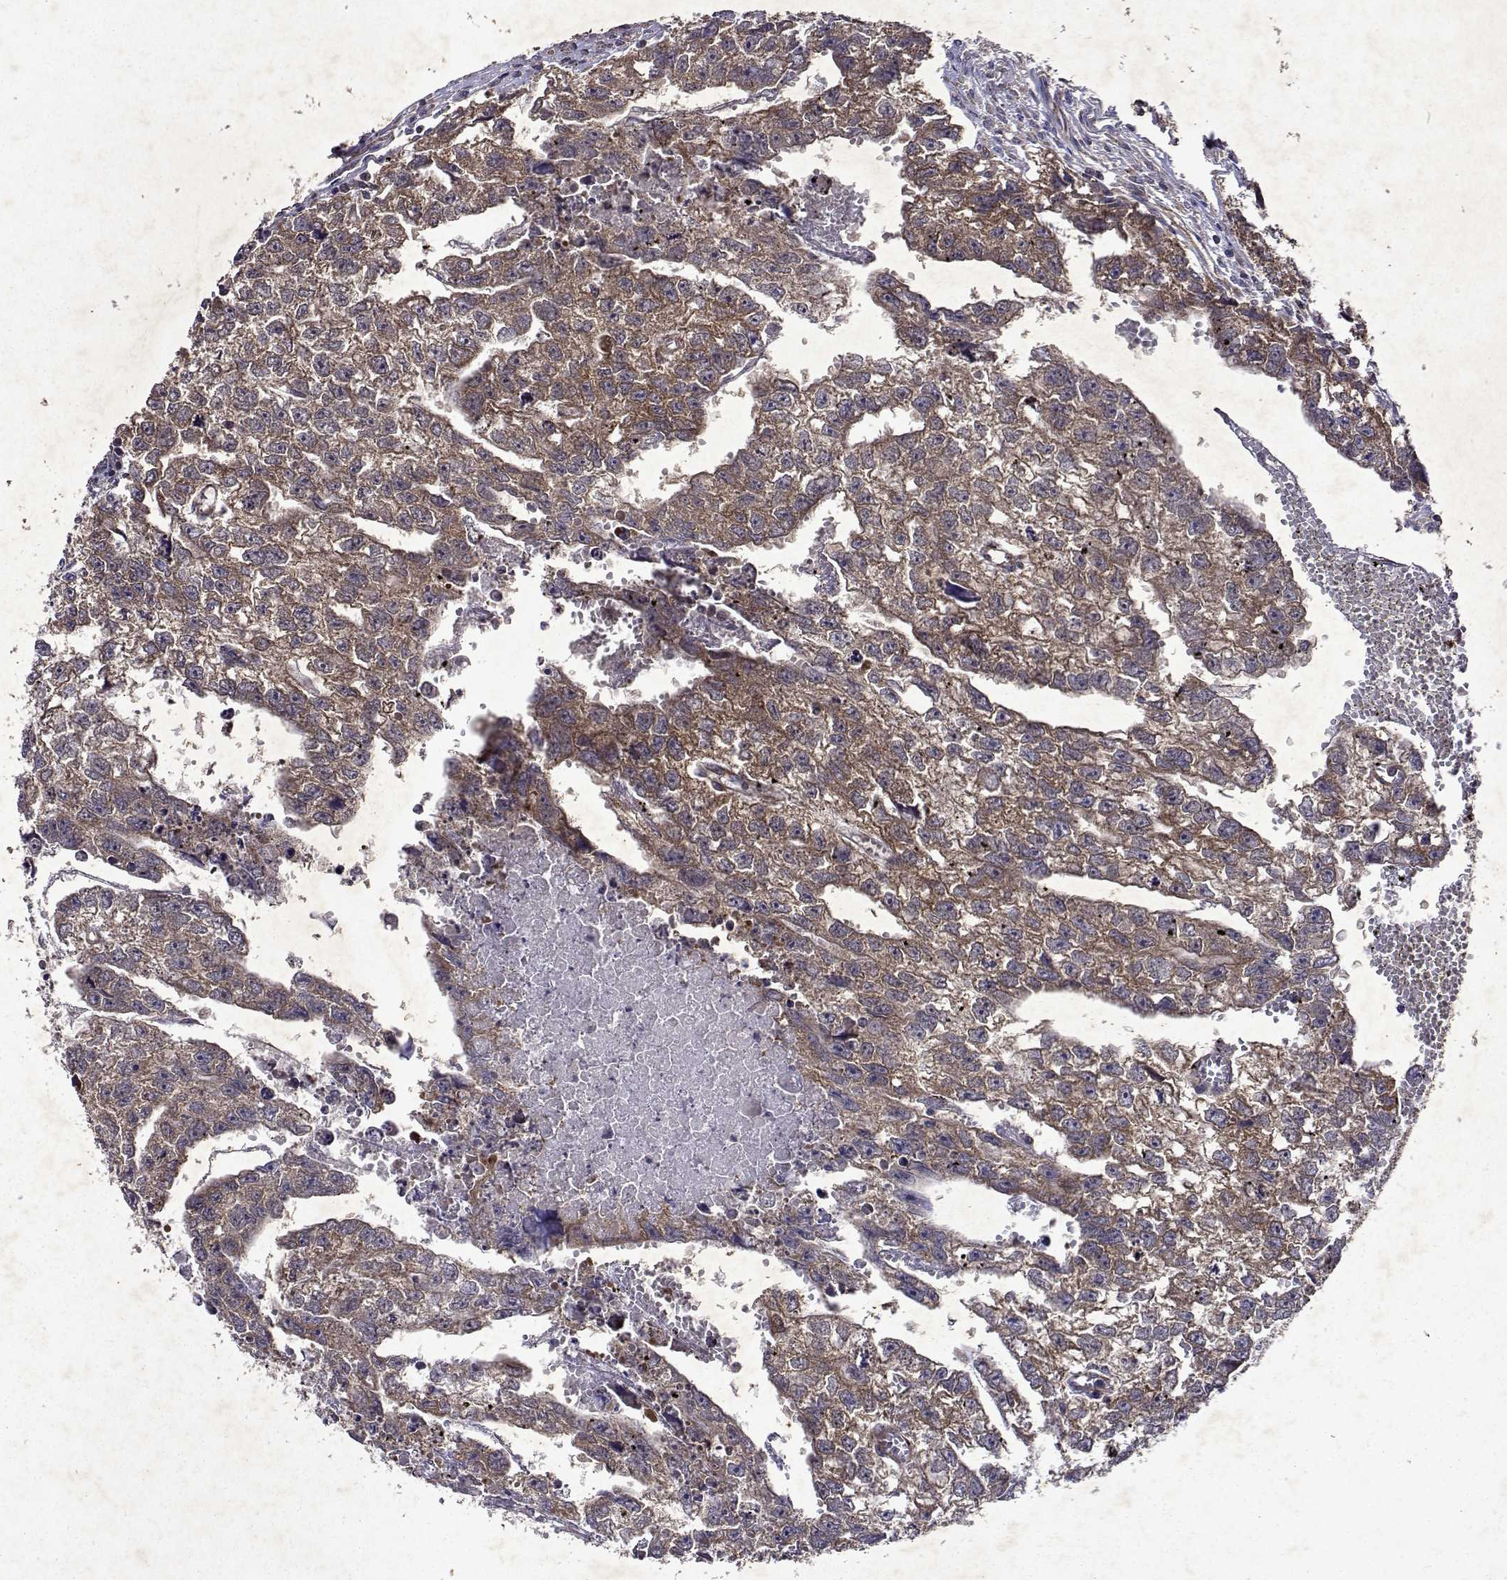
{"staining": {"intensity": "moderate", "quantity": ">75%", "location": "cytoplasmic/membranous"}, "tissue": "testis cancer", "cell_type": "Tumor cells", "image_type": "cancer", "snomed": [{"axis": "morphology", "description": "Carcinoma, Embryonal, NOS"}, {"axis": "morphology", "description": "Teratoma, malignant, NOS"}, {"axis": "topography", "description": "Testis"}], "caption": "Testis cancer stained for a protein demonstrates moderate cytoplasmic/membranous positivity in tumor cells.", "gene": "TARBP2", "patient": {"sex": "male", "age": 44}}